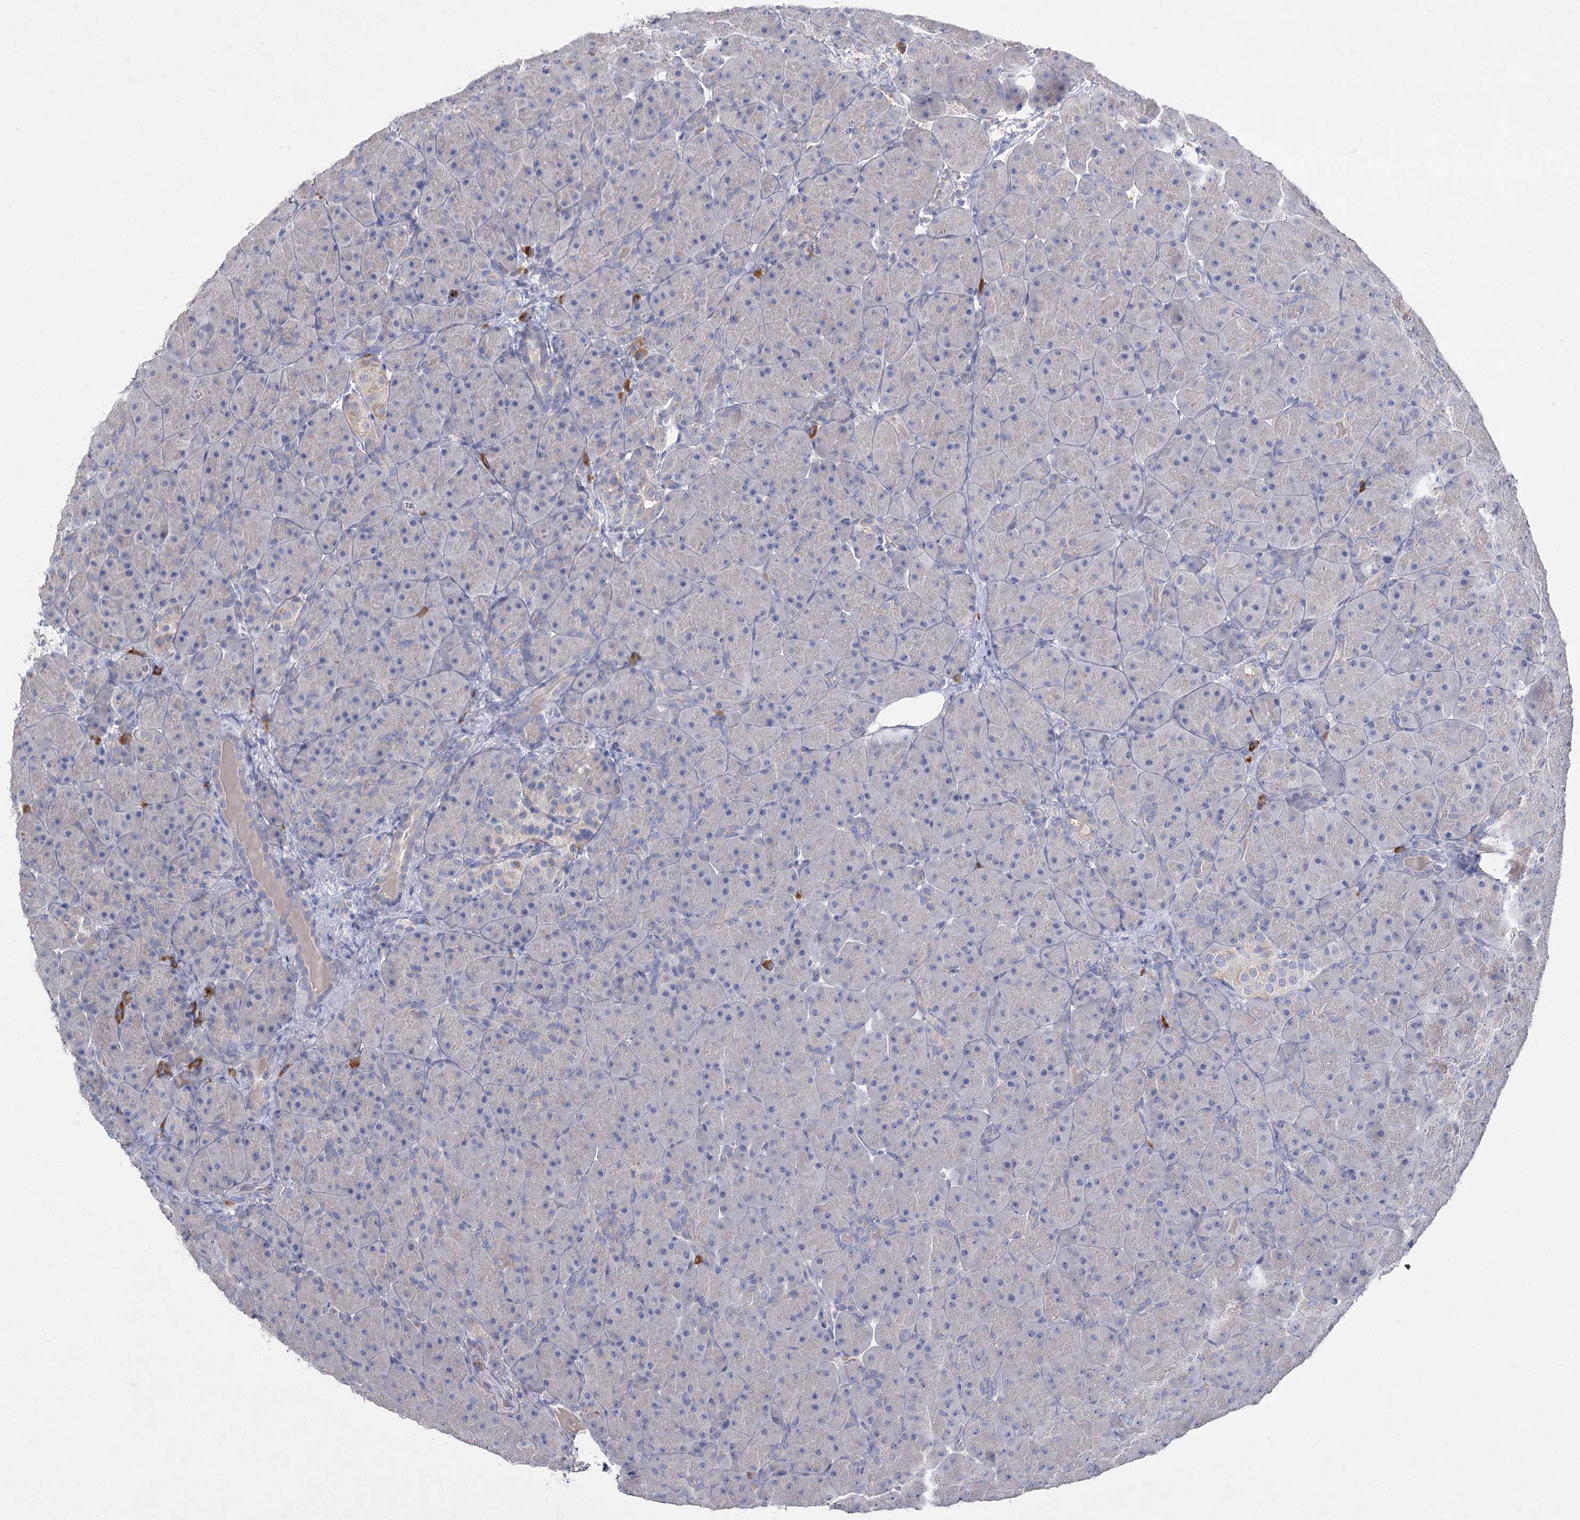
{"staining": {"intensity": "negative", "quantity": "none", "location": "none"}, "tissue": "pancreas", "cell_type": "Exocrine glandular cells", "image_type": "normal", "snomed": [{"axis": "morphology", "description": "Normal tissue, NOS"}, {"axis": "topography", "description": "Pancreas"}], "caption": "Exocrine glandular cells are negative for brown protein staining in benign pancreas. The staining was performed using DAB to visualize the protein expression in brown, while the nuclei were stained in blue with hematoxylin (Magnification: 20x).", "gene": "IL1RAP", "patient": {"sex": "male", "age": 66}}